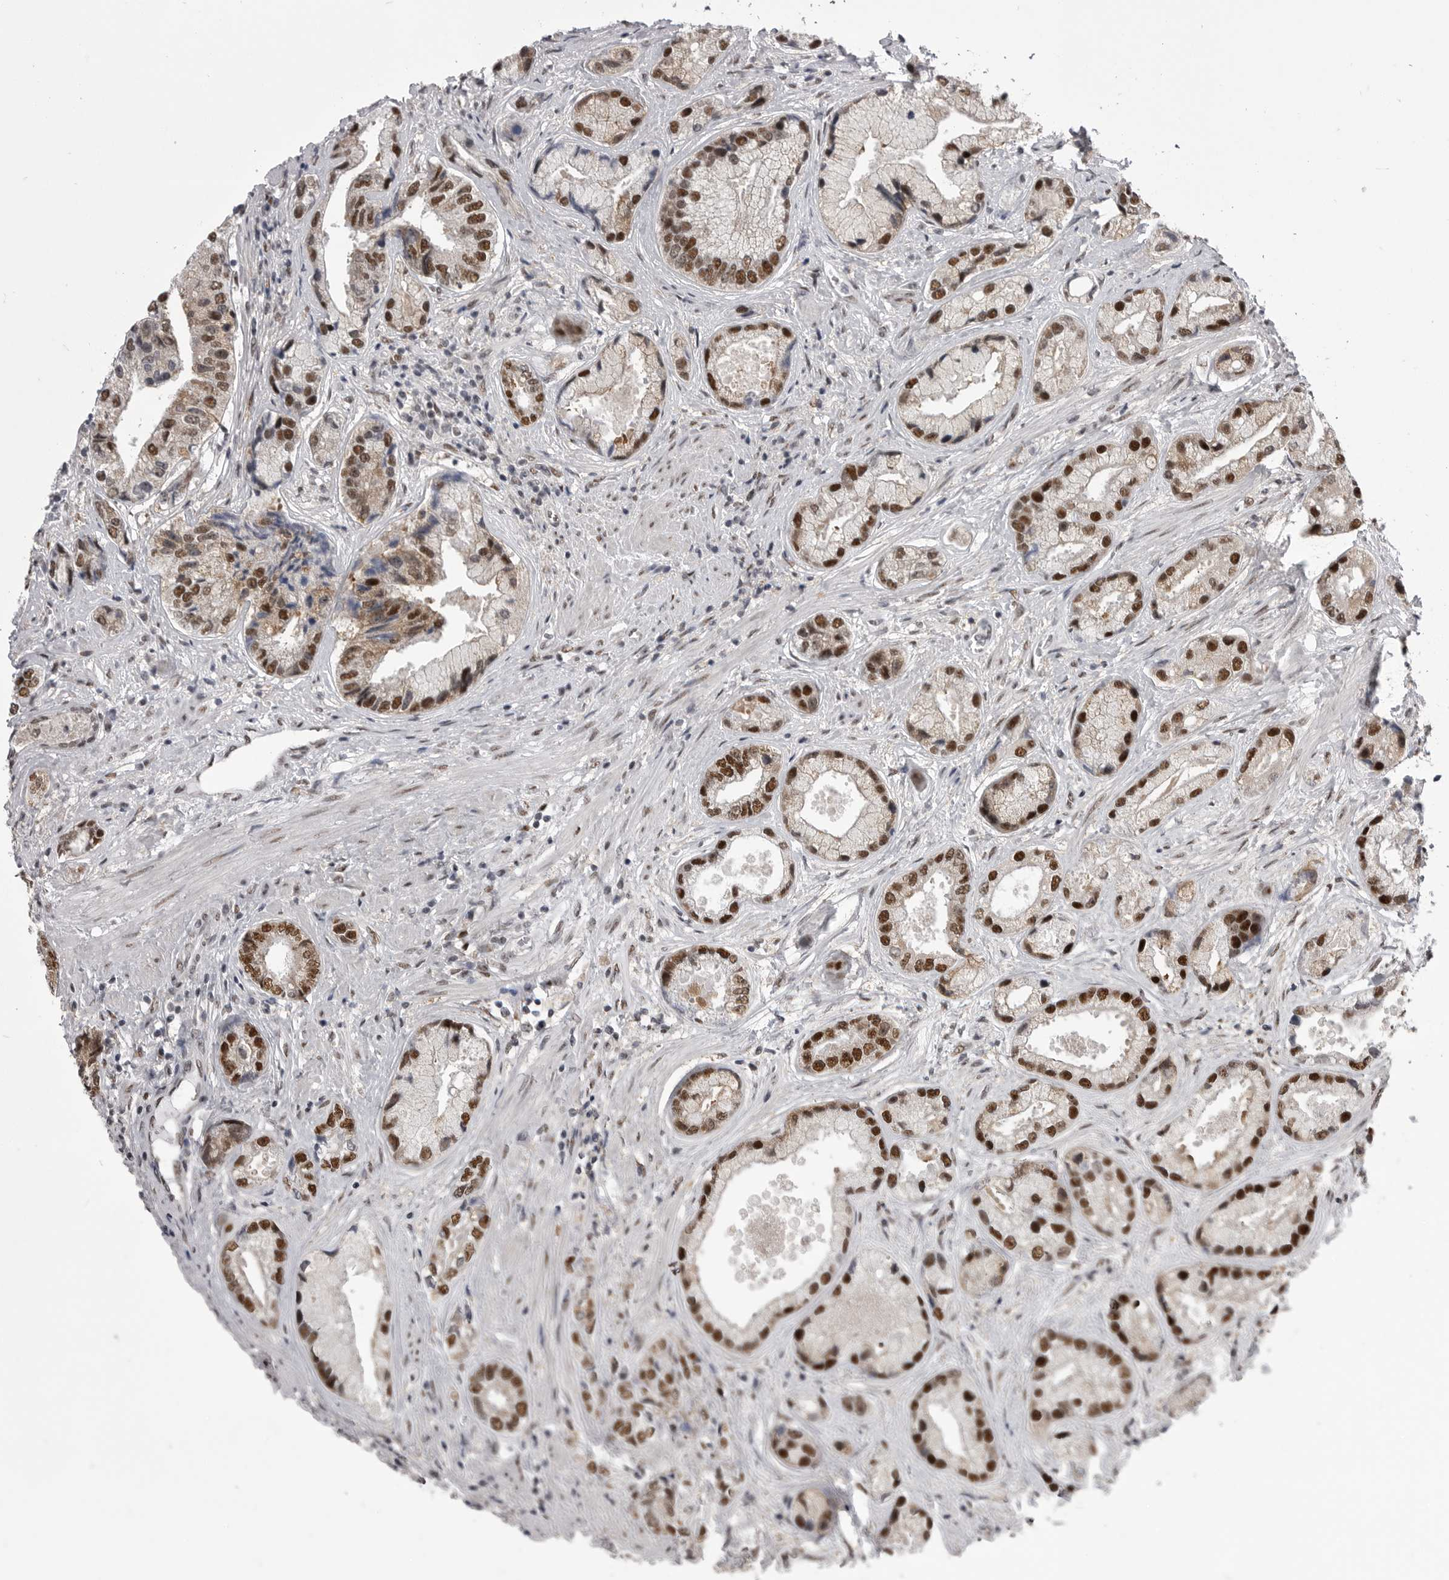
{"staining": {"intensity": "strong", "quantity": ">75%", "location": "nuclear"}, "tissue": "prostate cancer", "cell_type": "Tumor cells", "image_type": "cancer", "snomed": [{"axis": "morphology", "description": "Adenocarcinoma, High grade"}, {"axis": "topography", "description": "Prostate"}], "caption": "DAB (3,3'-diaminobenzidine) immunohistochemical staining of human prostate cancer (high-grade adenocarcinoma) demonstrates strong nuclear protein staining in about >75% of tumor cells.", "gene": "MEPCE", "patient": {"sex": "male", "age": 61}}